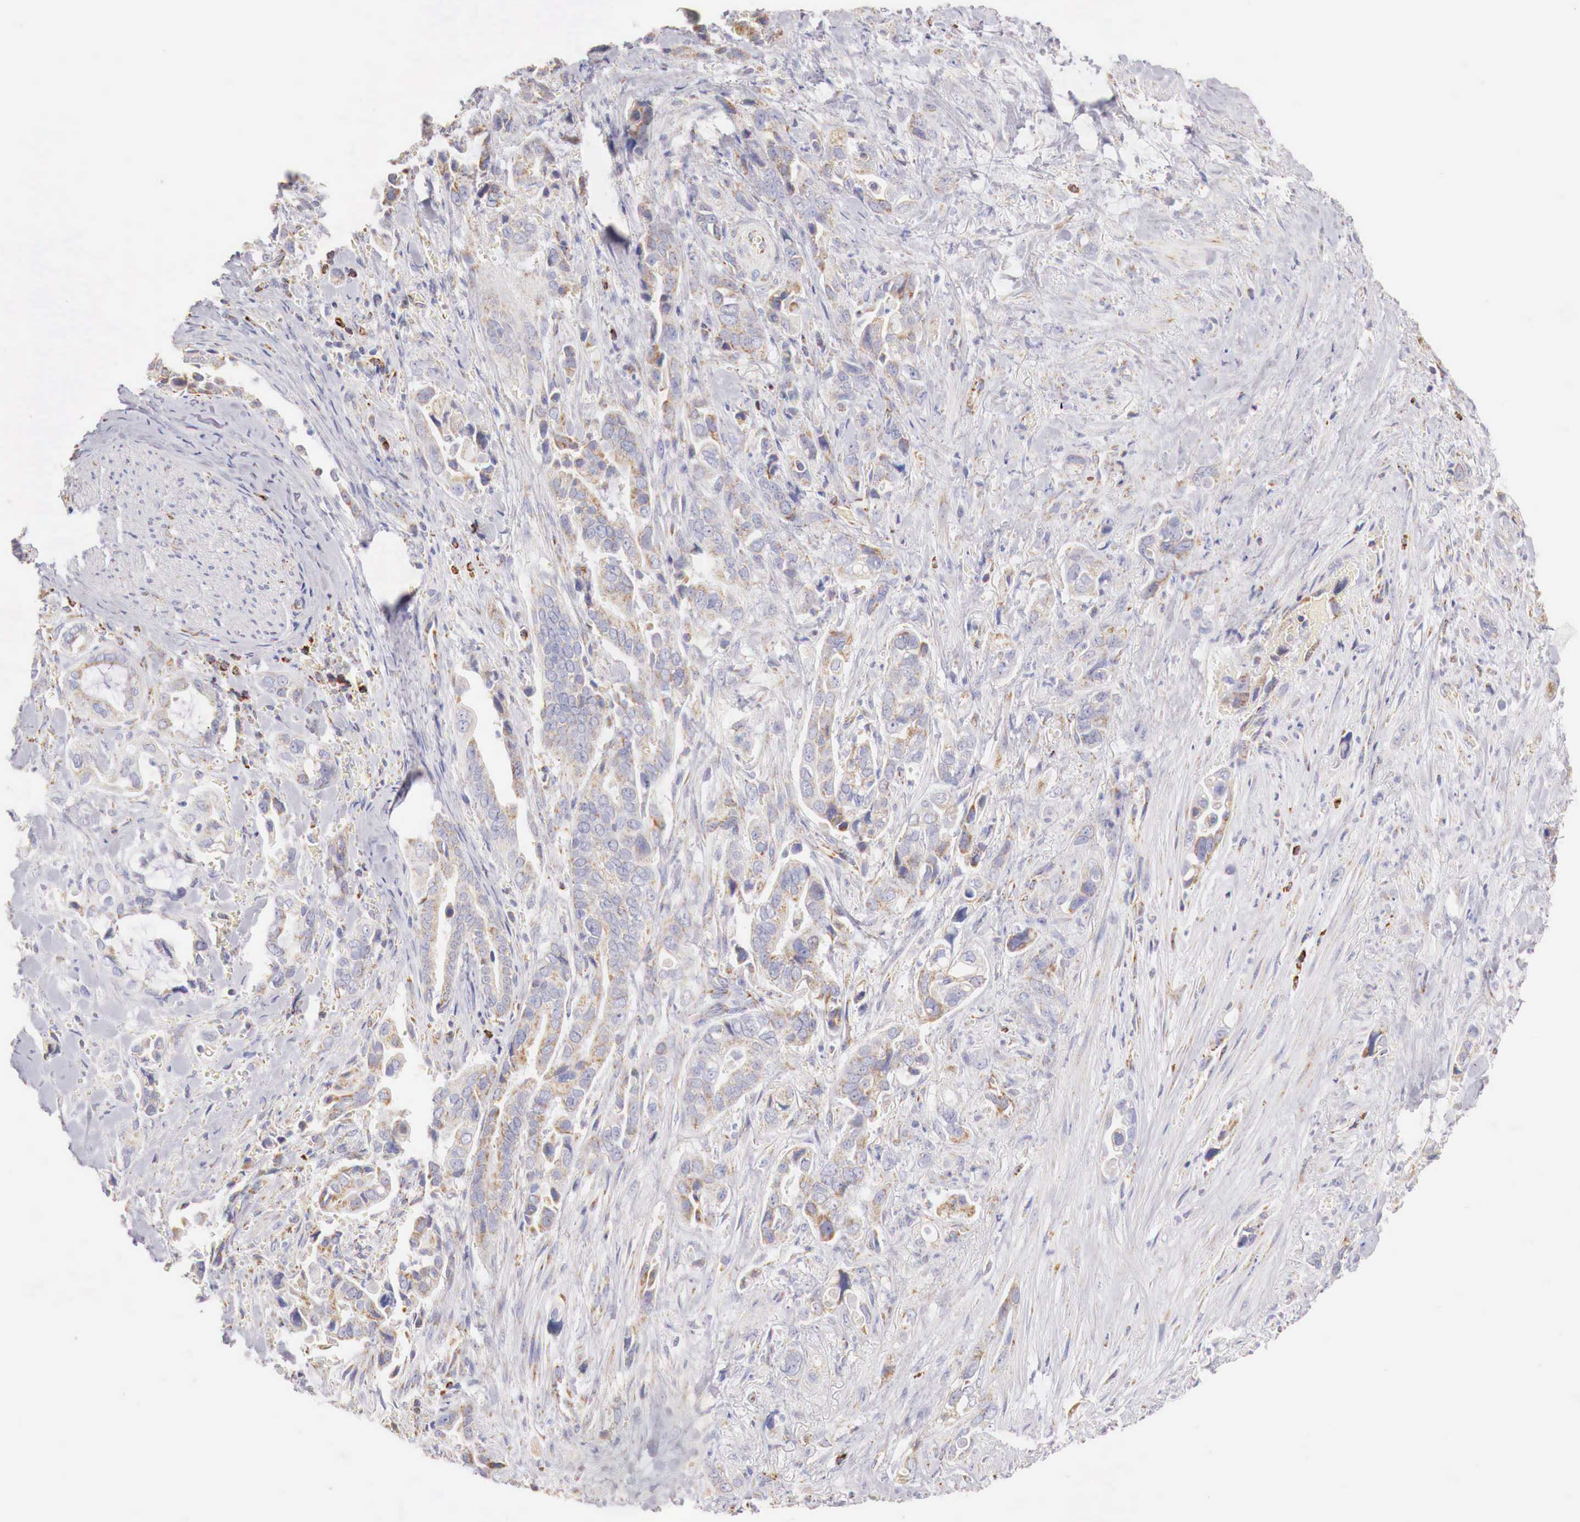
{"staining": {"intensity": "weak", "quantity": "<25%", "location": "cytoplasmic/membranous"}, "tissue": "pancreatic cancer", "cell_type": "Tumor cells", "image_type": "cancer", "snomed": [{"axis": "morphology", "description": "Adenocarcinoma, NOS"}, {"axis": "topography", "description": "Pancreas"}], "caption": "DAB immunohistochemical staining of pancreatic adenocarcinoma exhibits no significant staining in tumor cells.", "gene": "IDH3G", "patient": {"sex": "male", "age": 69}}